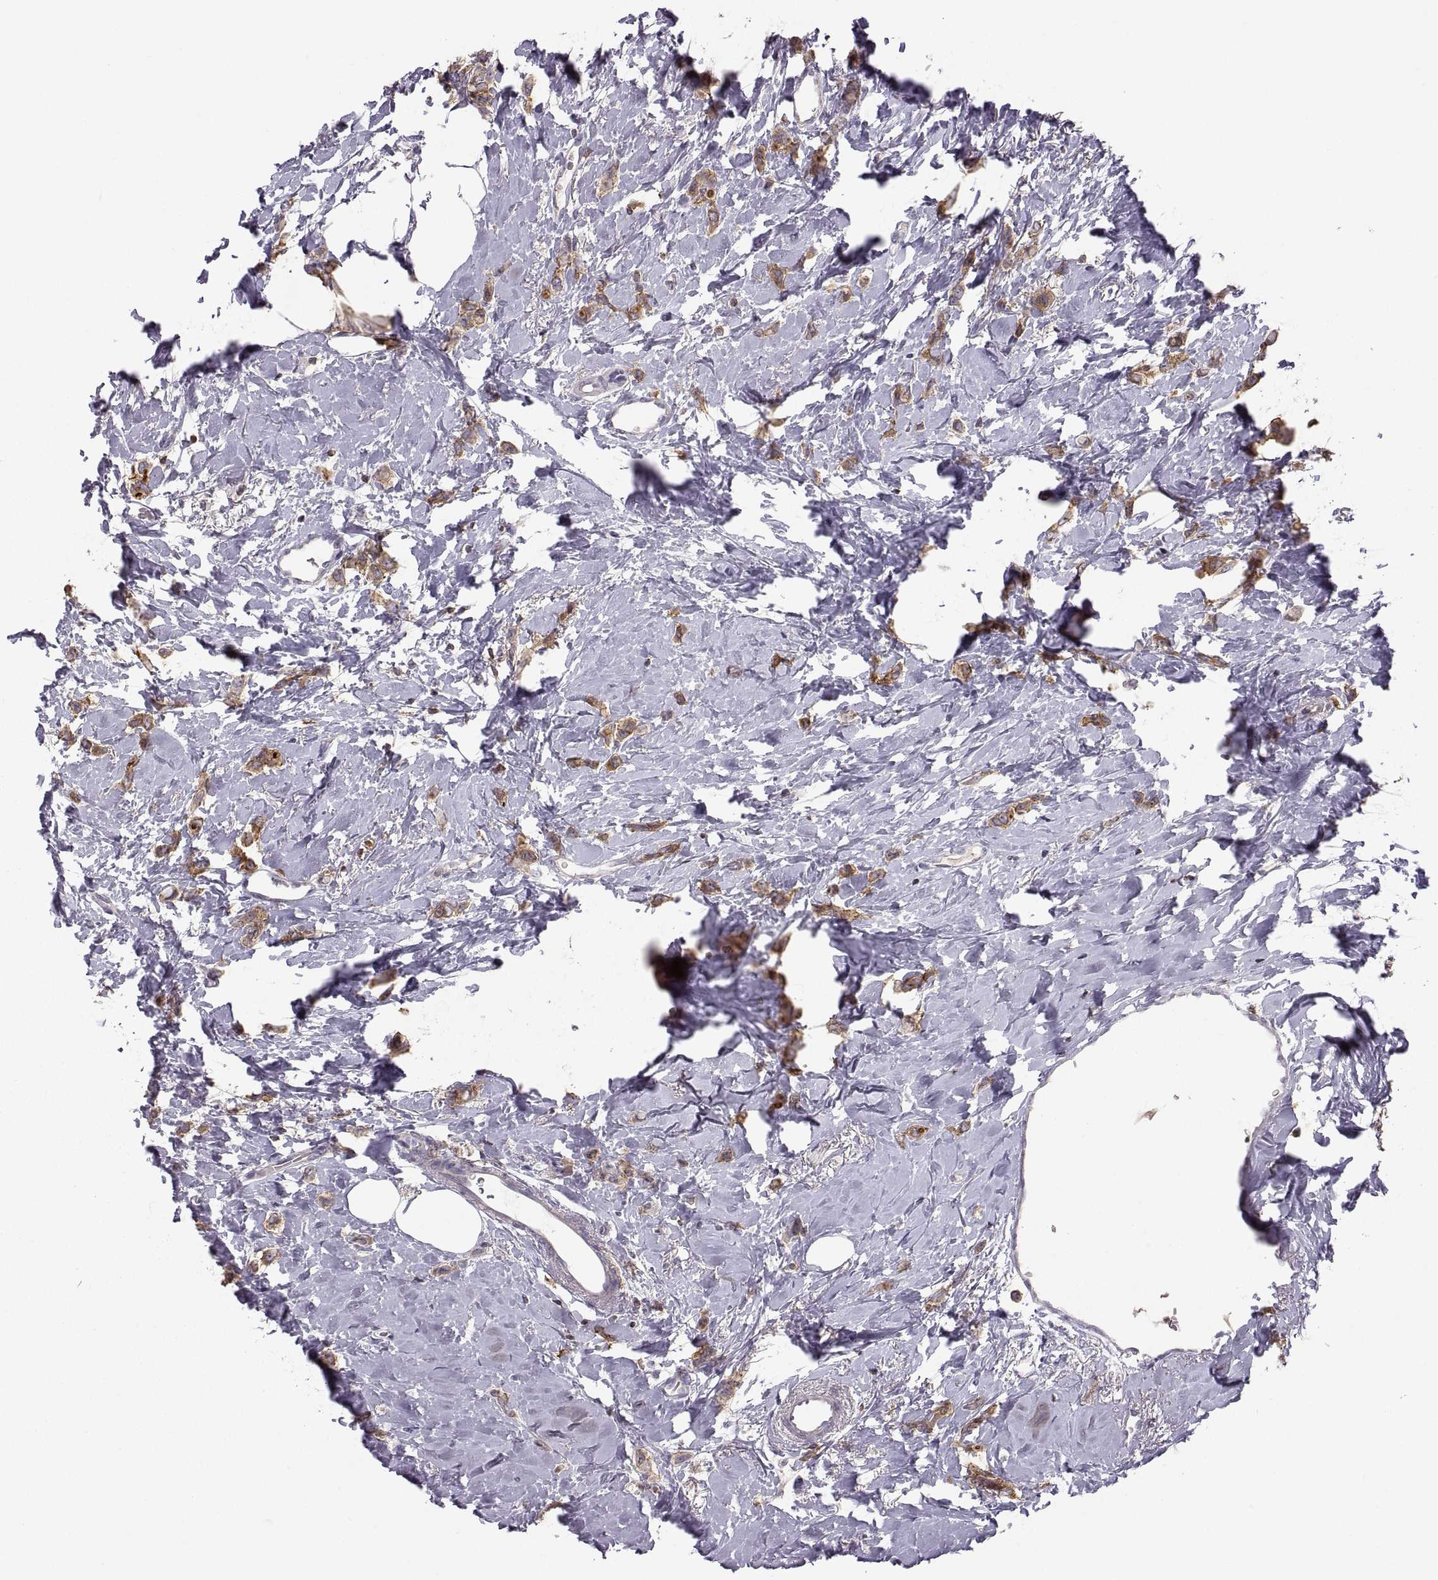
{"staining": {"intensity": "moderate", "quantity": ">75%", "location": "cytoplasmic/membranous"}, "tissue": "breast cancer", "cell_type": "Tumor cells", "image_type": "cancer", "snomed": [{"axis": "morphology", "description": "Lobular carcinoma"}, {"axis": "topography", "description": "Breast"}], "caption": "This histopathology image exhibits IHC staining of breast lobular carcinoma, with medium moderate cytoplasmic/membranous staining in approximately >75% of tumor cells.", "gene": "EZR", "patient": {"sex": "female", "age": 66}}